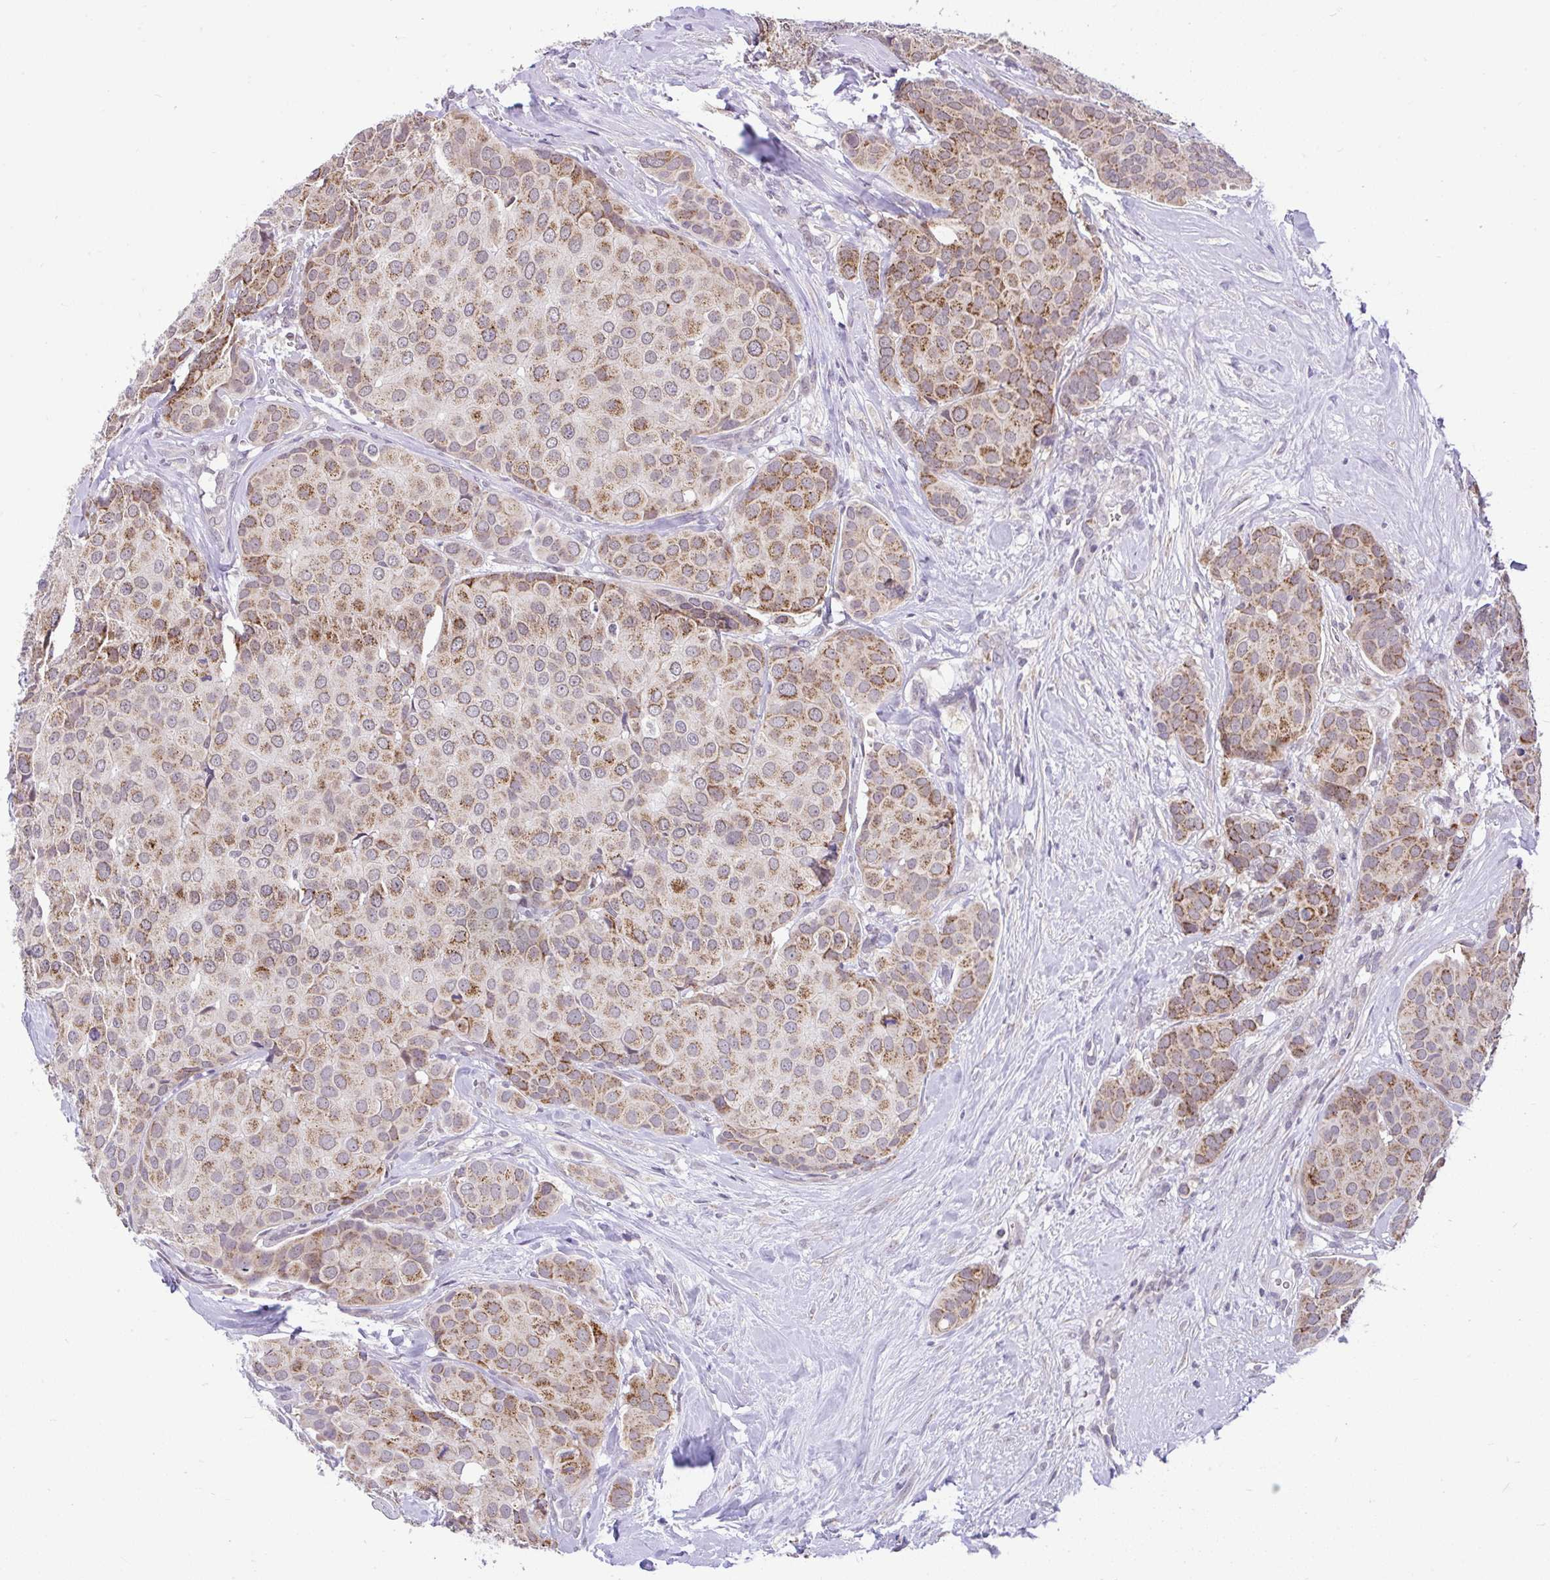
{"staining": {"intensity": "moderate", "quantity": "25%-75%", "location": "cytoplasmic/membranous"}, "tissue": "breast cancer", "cell_type": "Tumor cells", "image_type": "cancer", "snomed": [{"axis": "morphology", "description": "Duct carcinoma"}, {"axis": "topography", "description": "Breast"}], "caption": "Protein staining demonstrates moderate cytoplasmic/membranous staining in about 25%-75% of tumor cells in invasive ductal carcinoma (breast).", "gene": "PYCR2", "patient": {"sex": "female", "age": 70}}